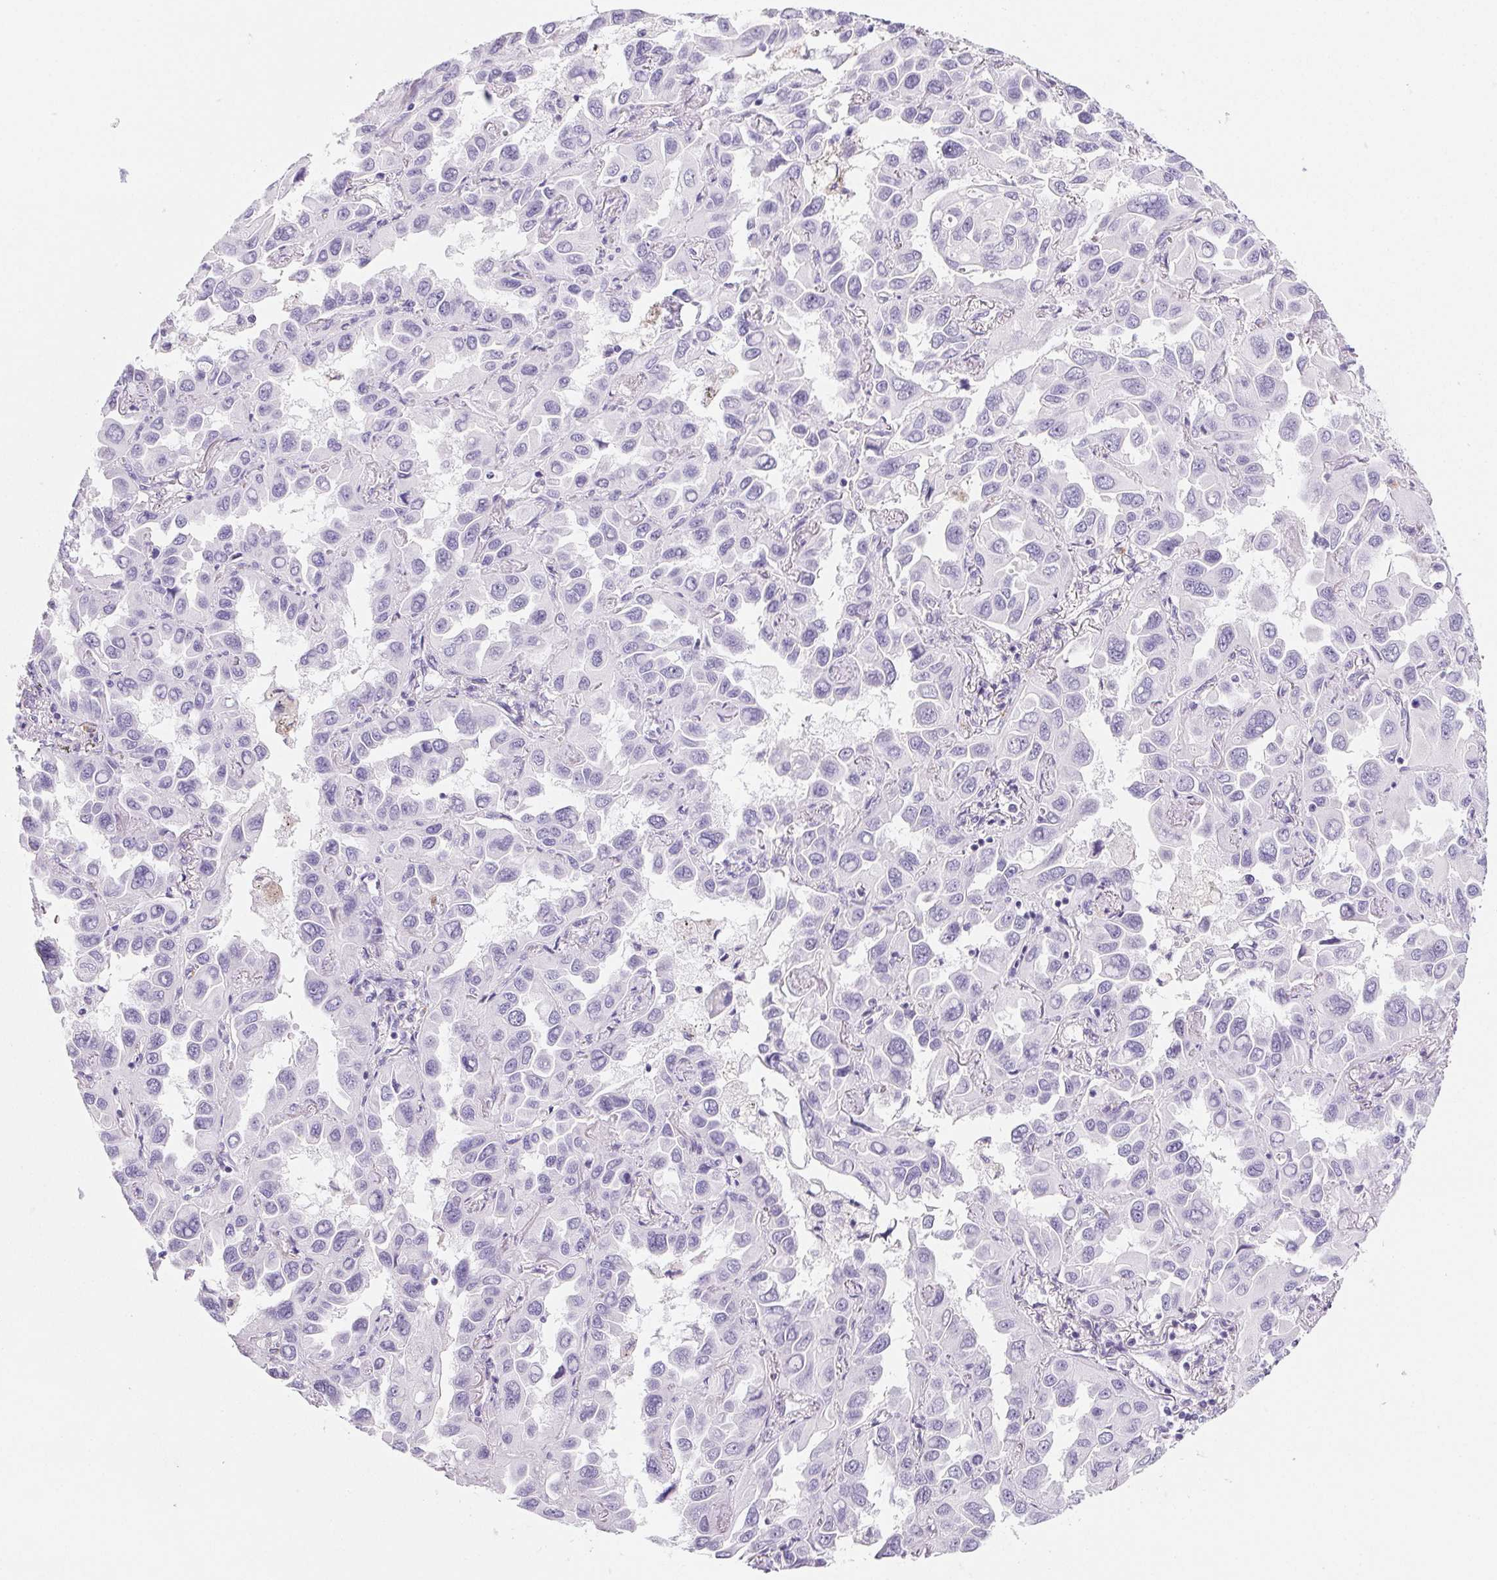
{"staining": {"intensity": "negative", "quantity": "none", "location": "none"}, "tissue": "lung cancer", "cell_type": "Tumor cells", "image_type": "cancer", "snomed": [{"axis": "morphology", "description": "Adenocarcinoma, NOS"}, {"axis": "topography", "description": "Lung"}], "caption": "Lung cancer (adenocarcinoma) was stained to show a protein in brown. There is no significant positivity in tumor cells.", "gene": "PRSS3", "patient": {"sex": "male", "age": 64}}